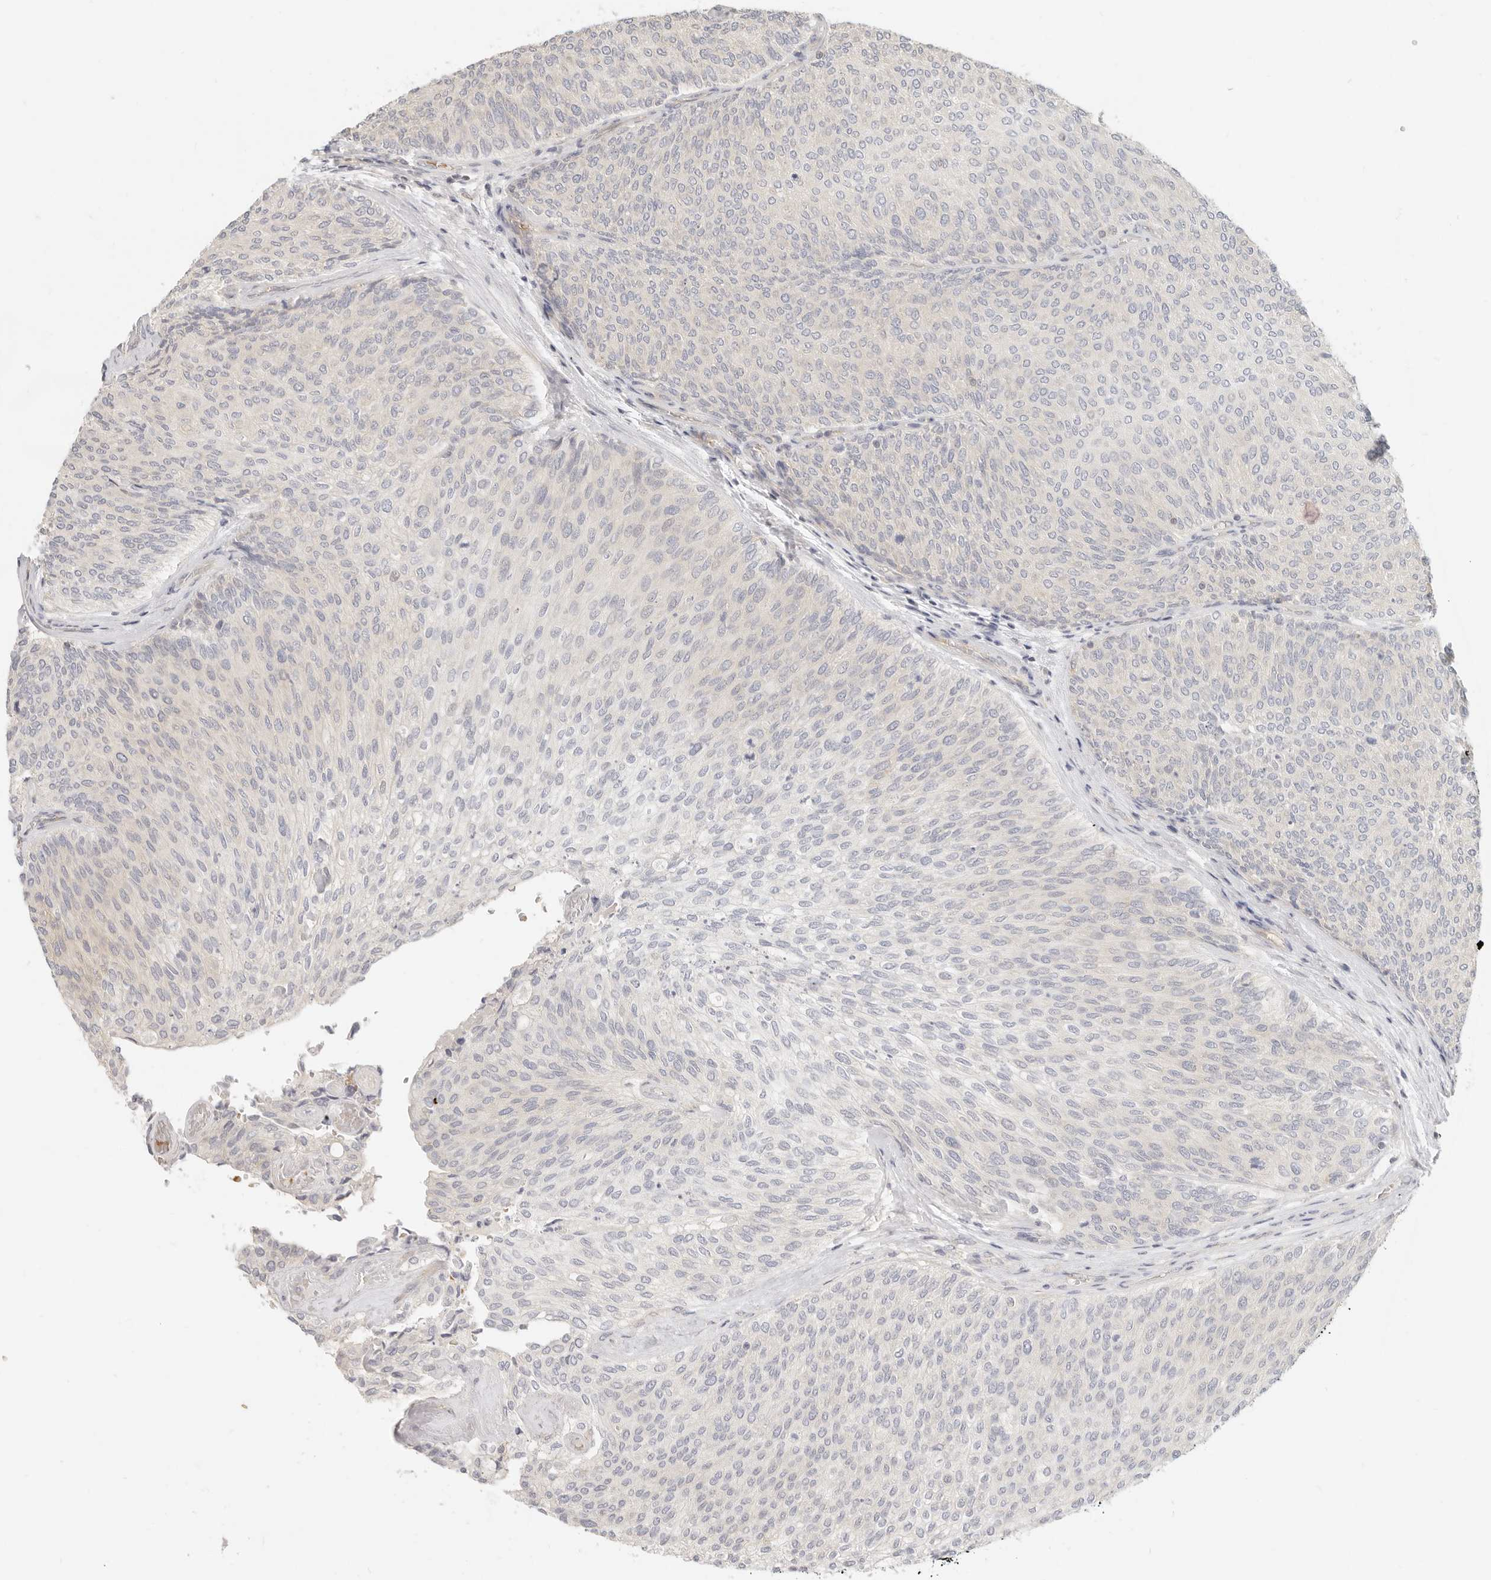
{"staining": {"intensity": "negative", "quantity": "none", "location": "none"}, "tissue": "urothelial cancer", "cell_type": "Tumor cells", "image_type": "cancer", "snomed": [{"axis": "morphology", "description": "Urothelial carcinoma, Low grade"}, {"axis": "topography", "description": "Urinary bladder"}], "caption": "IHC of human urothelial carcinoma (low-grade) demonstrates no expression in tumor cells. (DAB (3,3'-diaminobenzidine) IHC, high magnification).", "gene": "LTB4R2", "patient": {"sex": "female", "age": 79}}